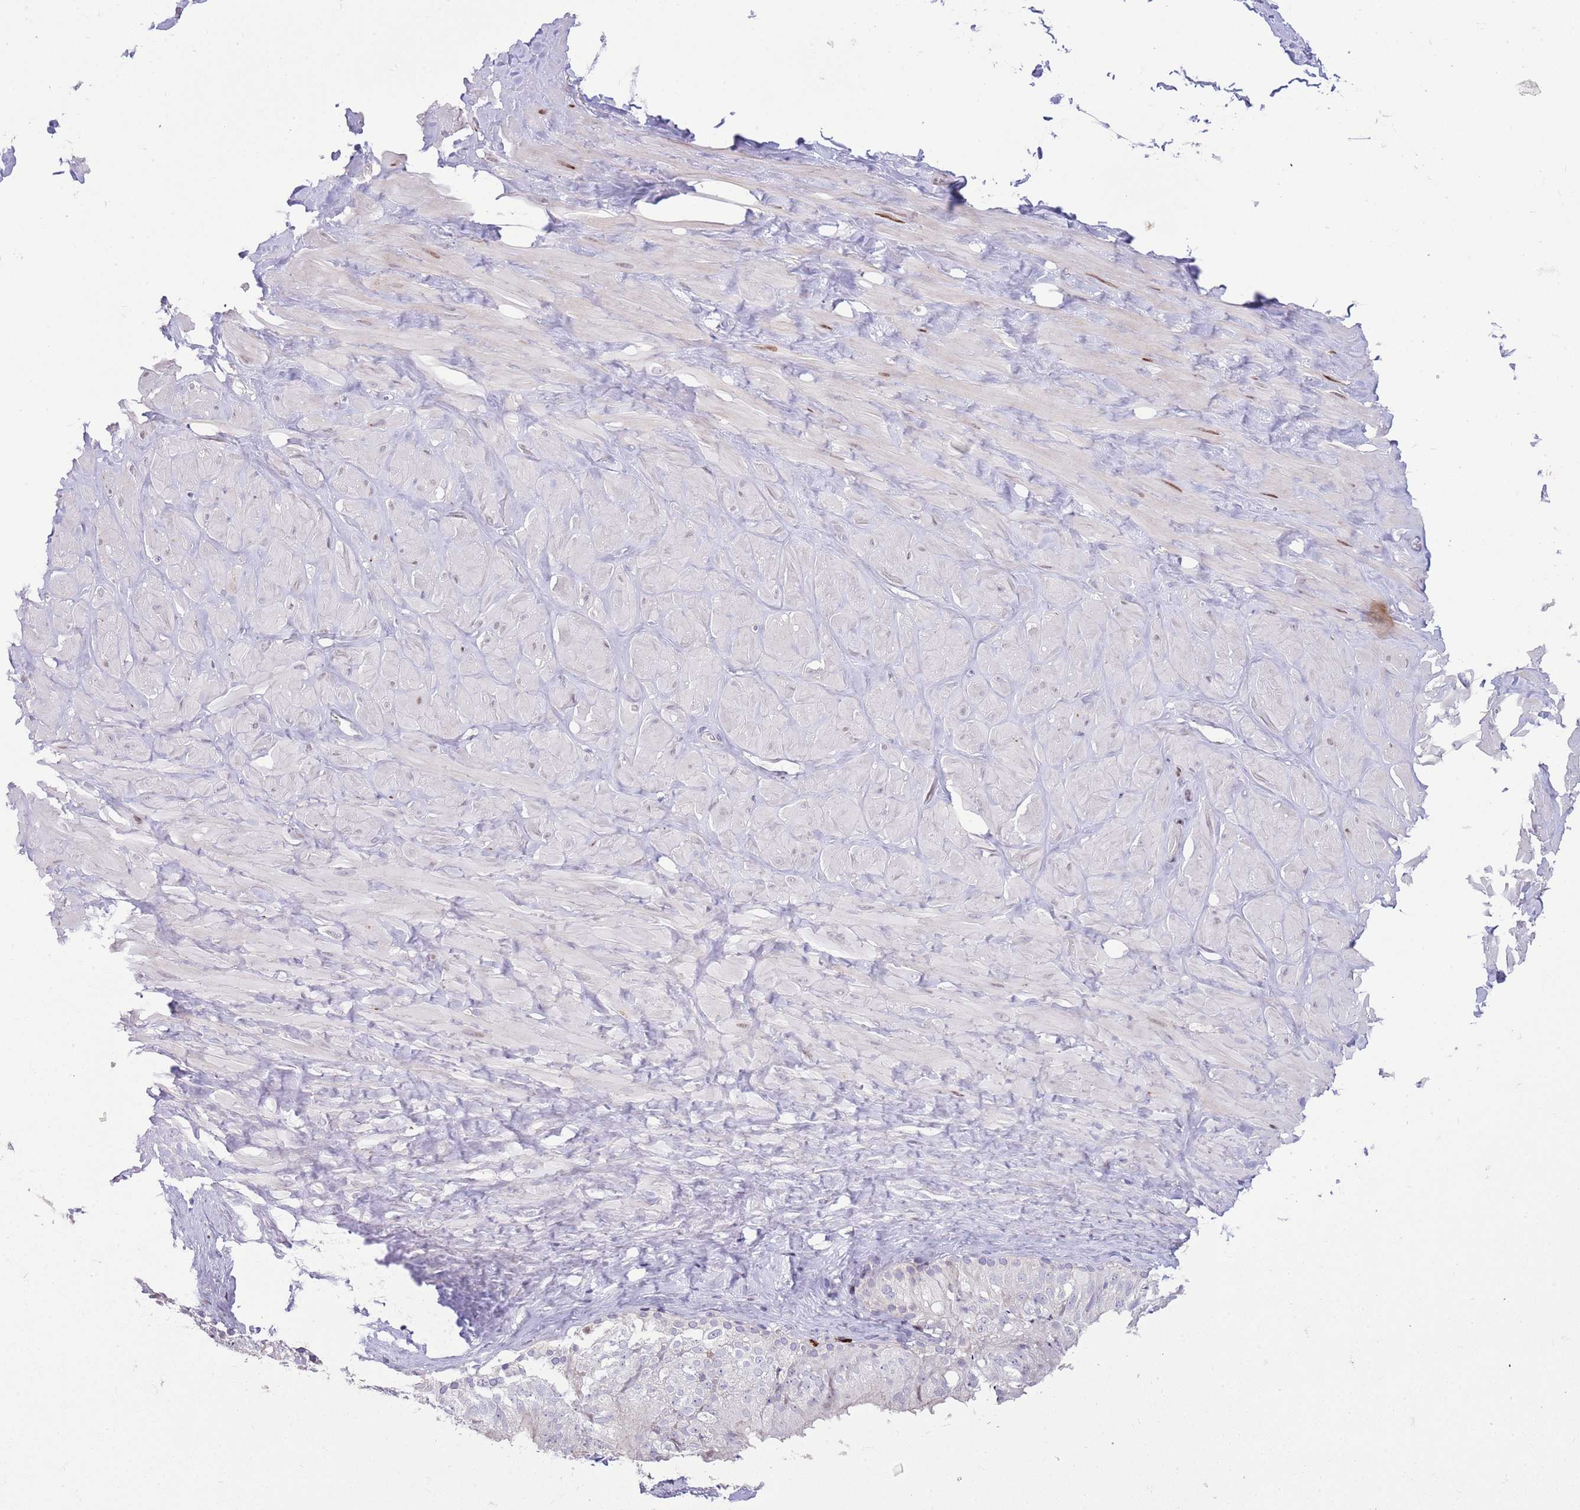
{"staining": {"intensity": "negative", "quantity": "none", "location": "none"}, "tissue": "adipose tissue", "cell_type": "Adipocytes", "image_type": "normal", "snomed": [{"axis": "morphology", "description": "Normal tissue, NOS"}, {"axis": "topography", "description": "Soft tissue"}, {"axis": "topography", "description": "Adipose tissue"}, {"axis": "topography", "description": "Vascular tissue"}, {"axis": "topography", "description": "Peripheral nerve tissue"}], "caption": "The immunohistochemistry (IHC) histopathology image has no significant positivity in adipocytes of adipose tissue. The staining is performed using DAB brown chromogen with nuclei counter-stained in using hematoxylin.", "gene": "ANO8", "patient": {"sex": "male", "age": 46}}